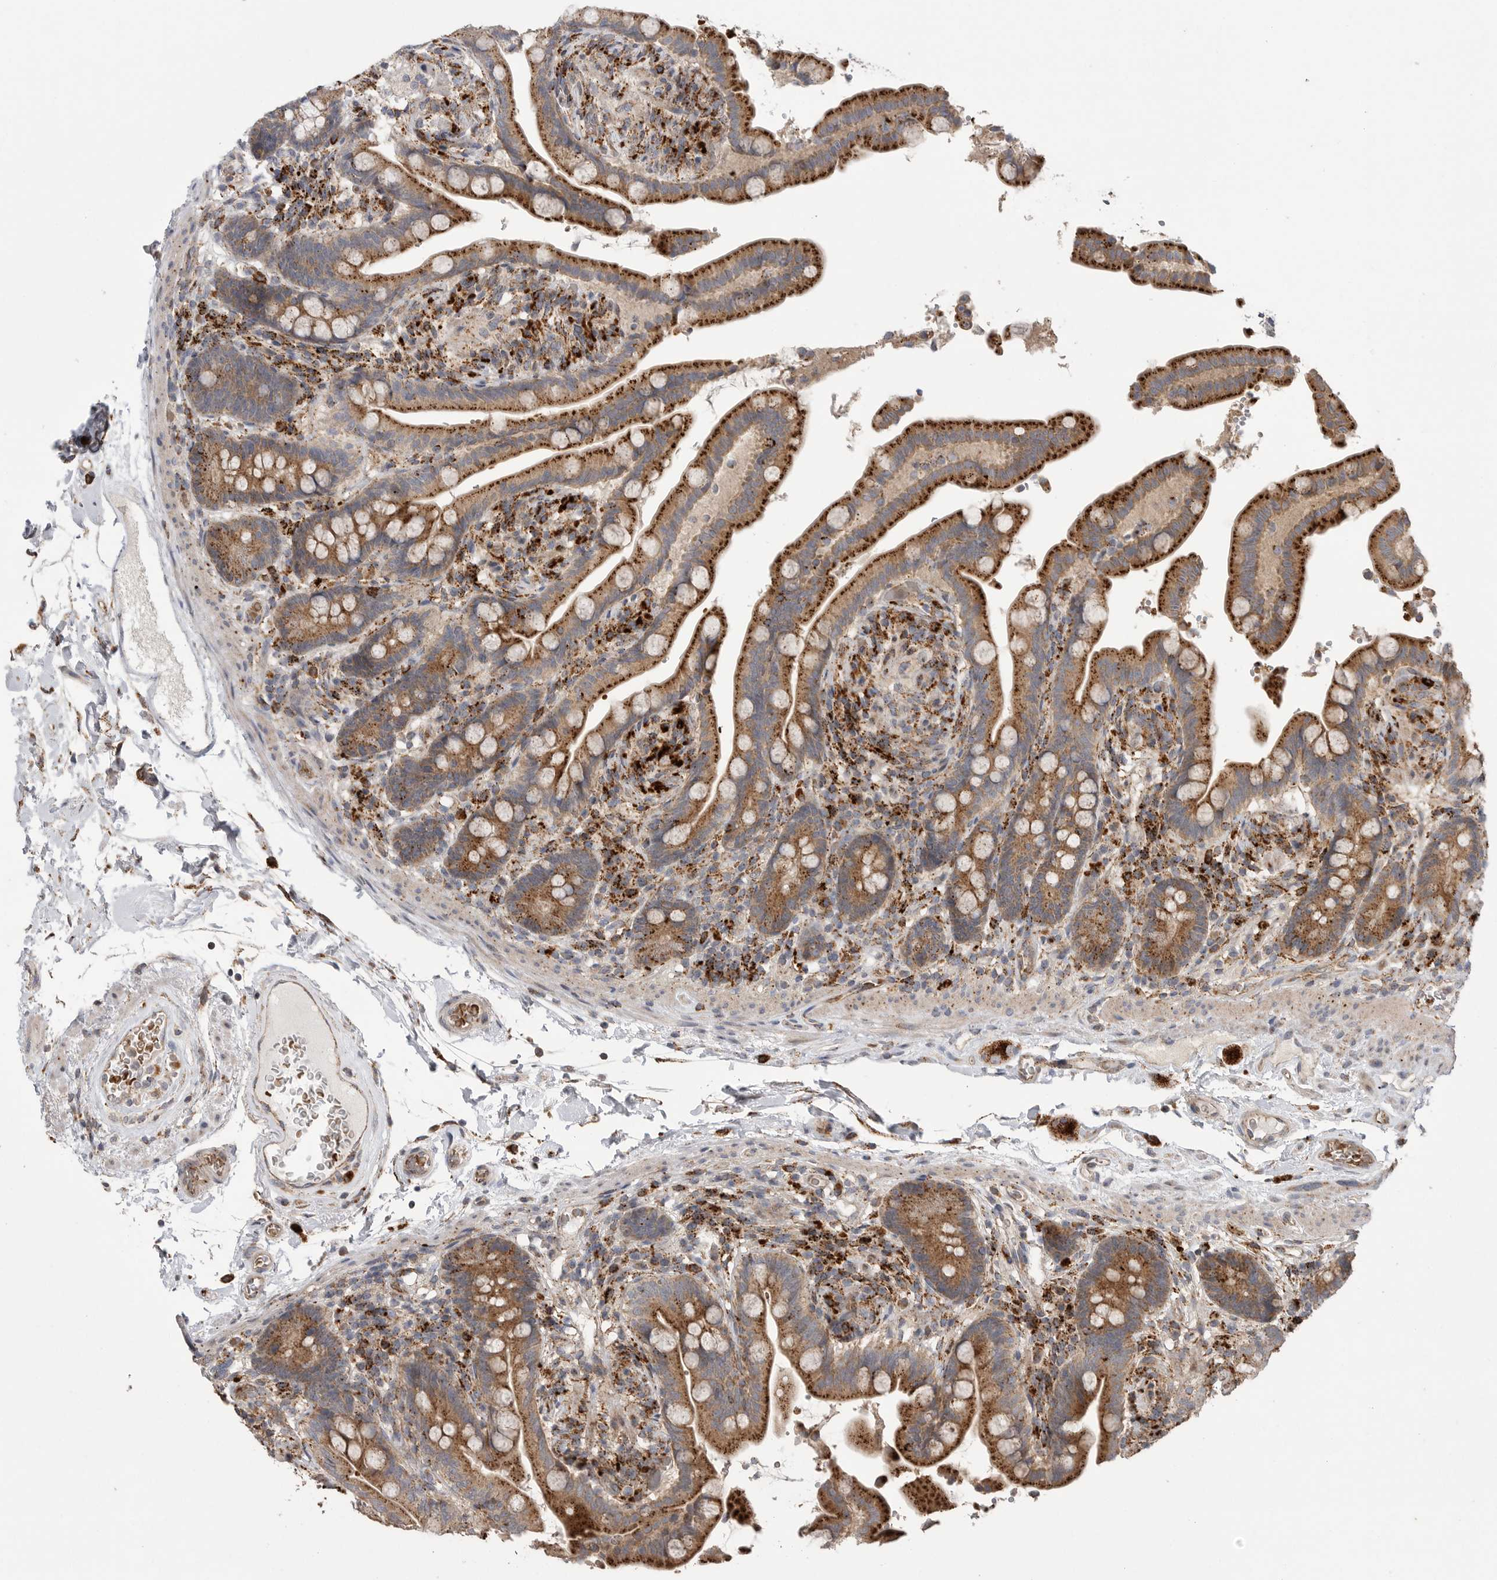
{"staining": {"intensity": "moderate", "quantity": ">75%", "location": "cytoplasmic/membranous"}, "tissue": "colon", "cell_type": "Endothelial cells", "image_type": "normal", "snomed": [{"axis": "morphology", "description": "Normal tissue, NOS"}, {"axis": "topography", "description": "Smooth muscle"}, {"axis": "topography", "description": "Colon"}], "caption": "Protein expression analysis of normal human colon reveals moderate cytoplasmic/membranous positivity in approximately >75% of endothelial cells. (DAB IHC, brown staining for protein, blue staining for nuclei).", "gene": "GALNS", "patient": {"sex": "male", "age": 73}}